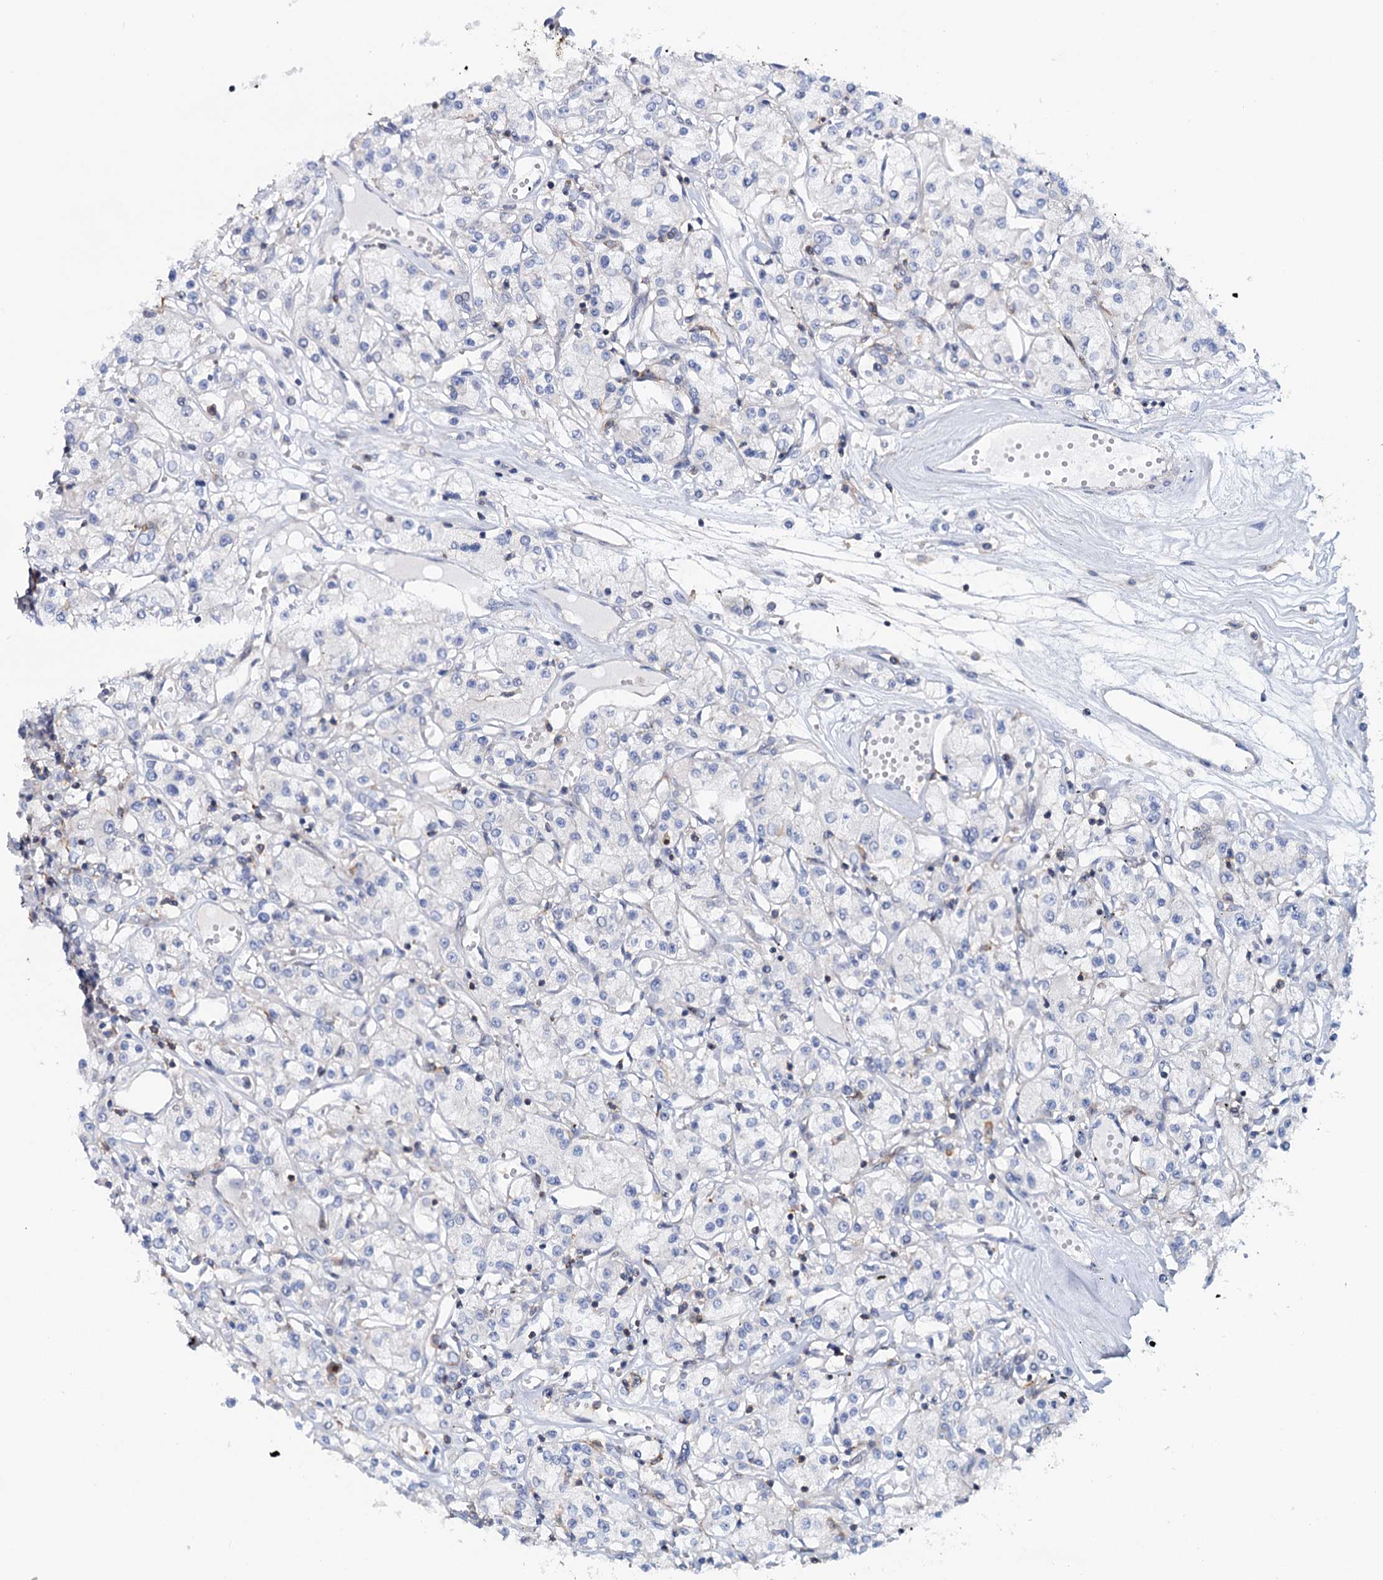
{"staining": {"intensity": "negative", "quantity": "none", "location": "none"}, "tissue": "renal cancer", "cell_type": "Tumor cells", "image_type": "cancer", "snomed": [{"axis": "morphology", "description": "Adenocarcinoma, NOS"}, {"axis": "topography", "description": "Kidney"}], "caption": "Adenocarcinoma (renal) was stained to show a protein in brown. There is no significant expression in tumor cells.", "gene": "LRCH4", "patient": {"sex": "female", "age": 59}}